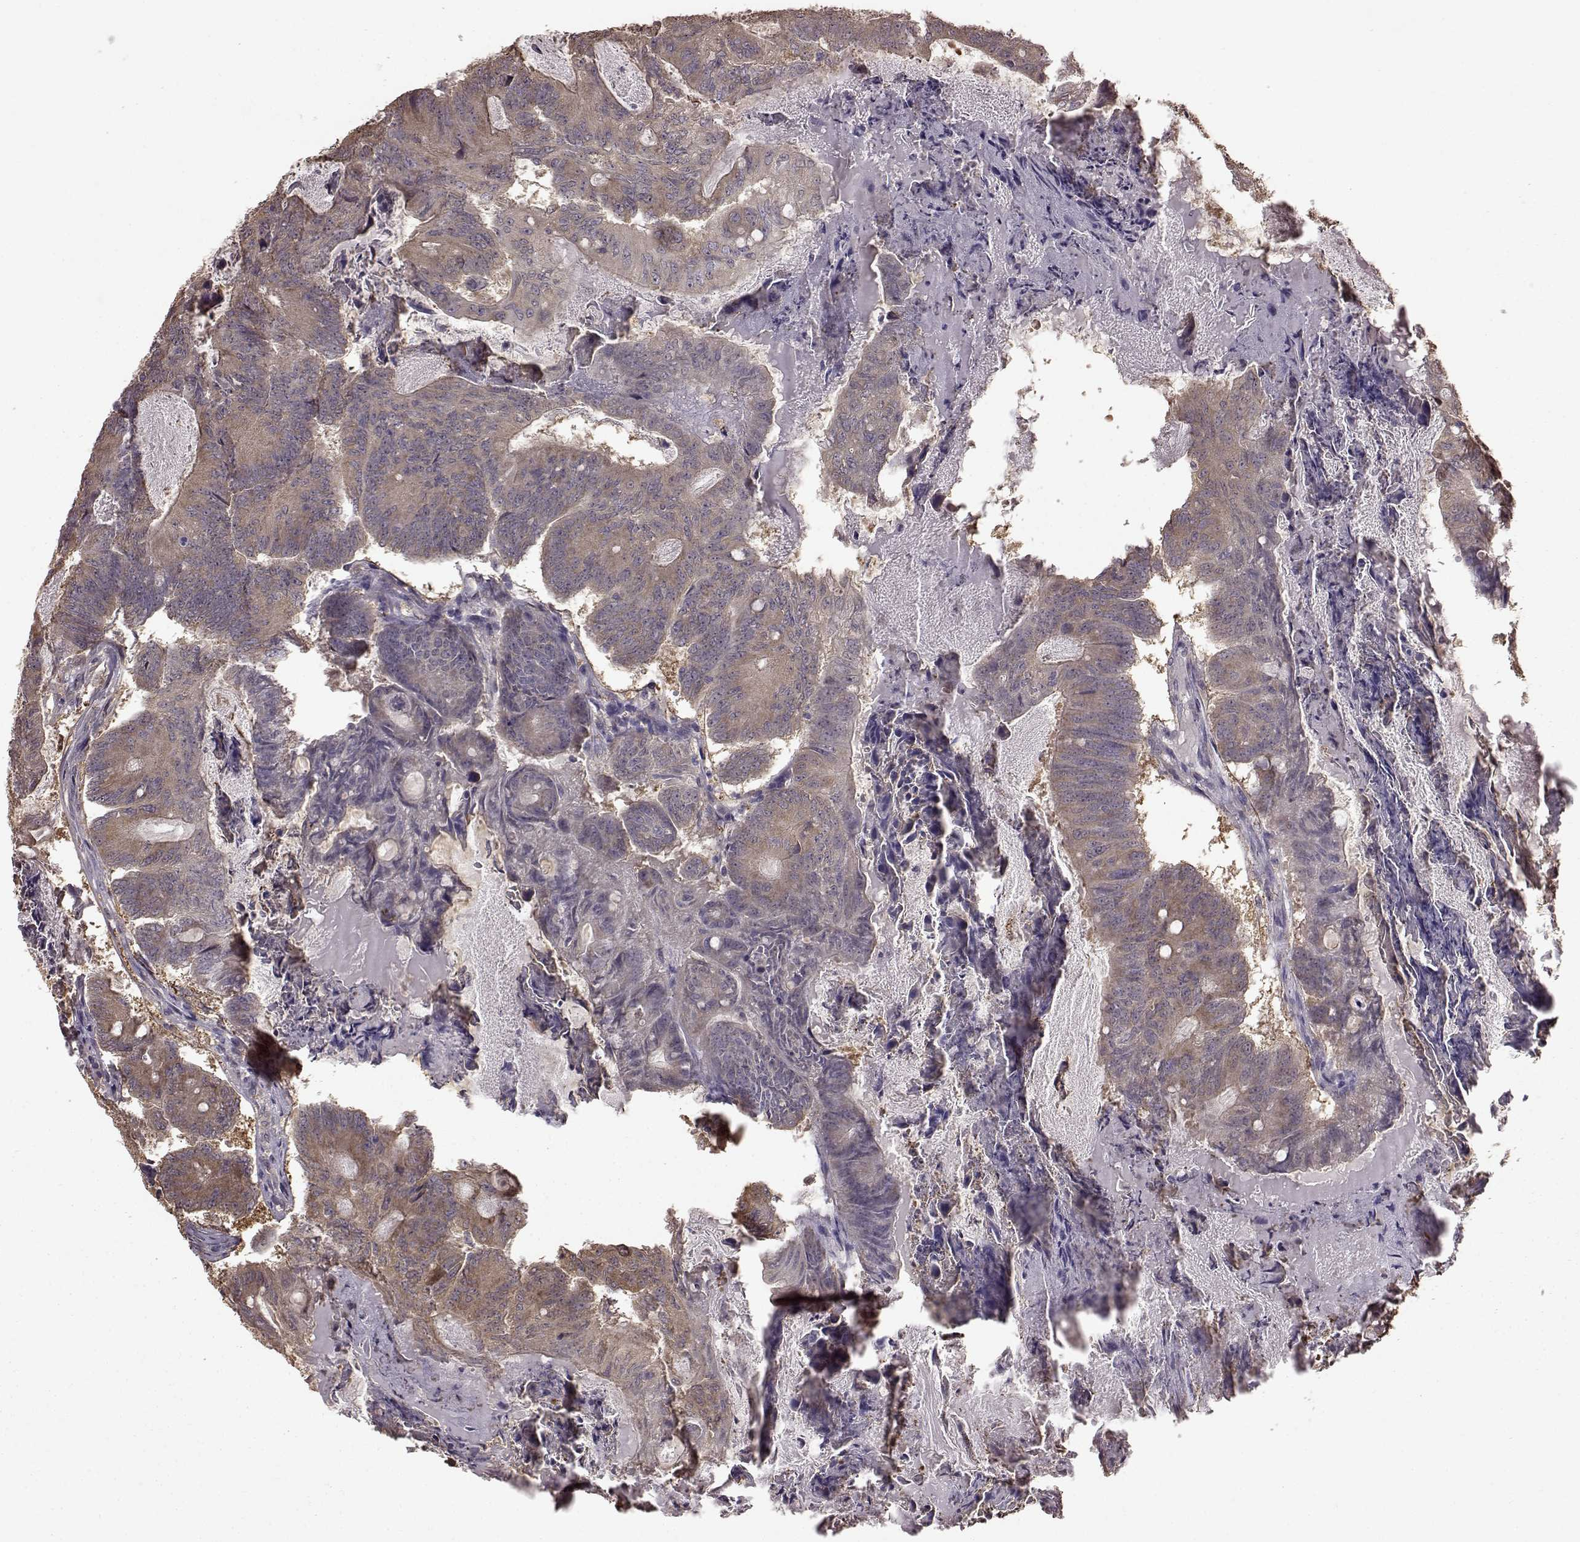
{"staining": {"intensity": "moderate", "quantity": "25%-75%", "location": "cytoplasmic/membranous"}, "tissue": "colorectal cancer", "cell_type": "Tumor cells", "image_type": "cancer", "snomed": [{"axis": "morphology", "description": "Adenocarcinoma, NOS"}, {"axis": "topography", "description": "Colon"}], "caption": "Tumor cells display medium levels of moderate cytoplasmic/membranous positivity in about 25%-75% of cells in human adenocarcinoma (colorectal).", "gene": "NME1-NME2", "patient": {"sex": "female", "age": 70}}